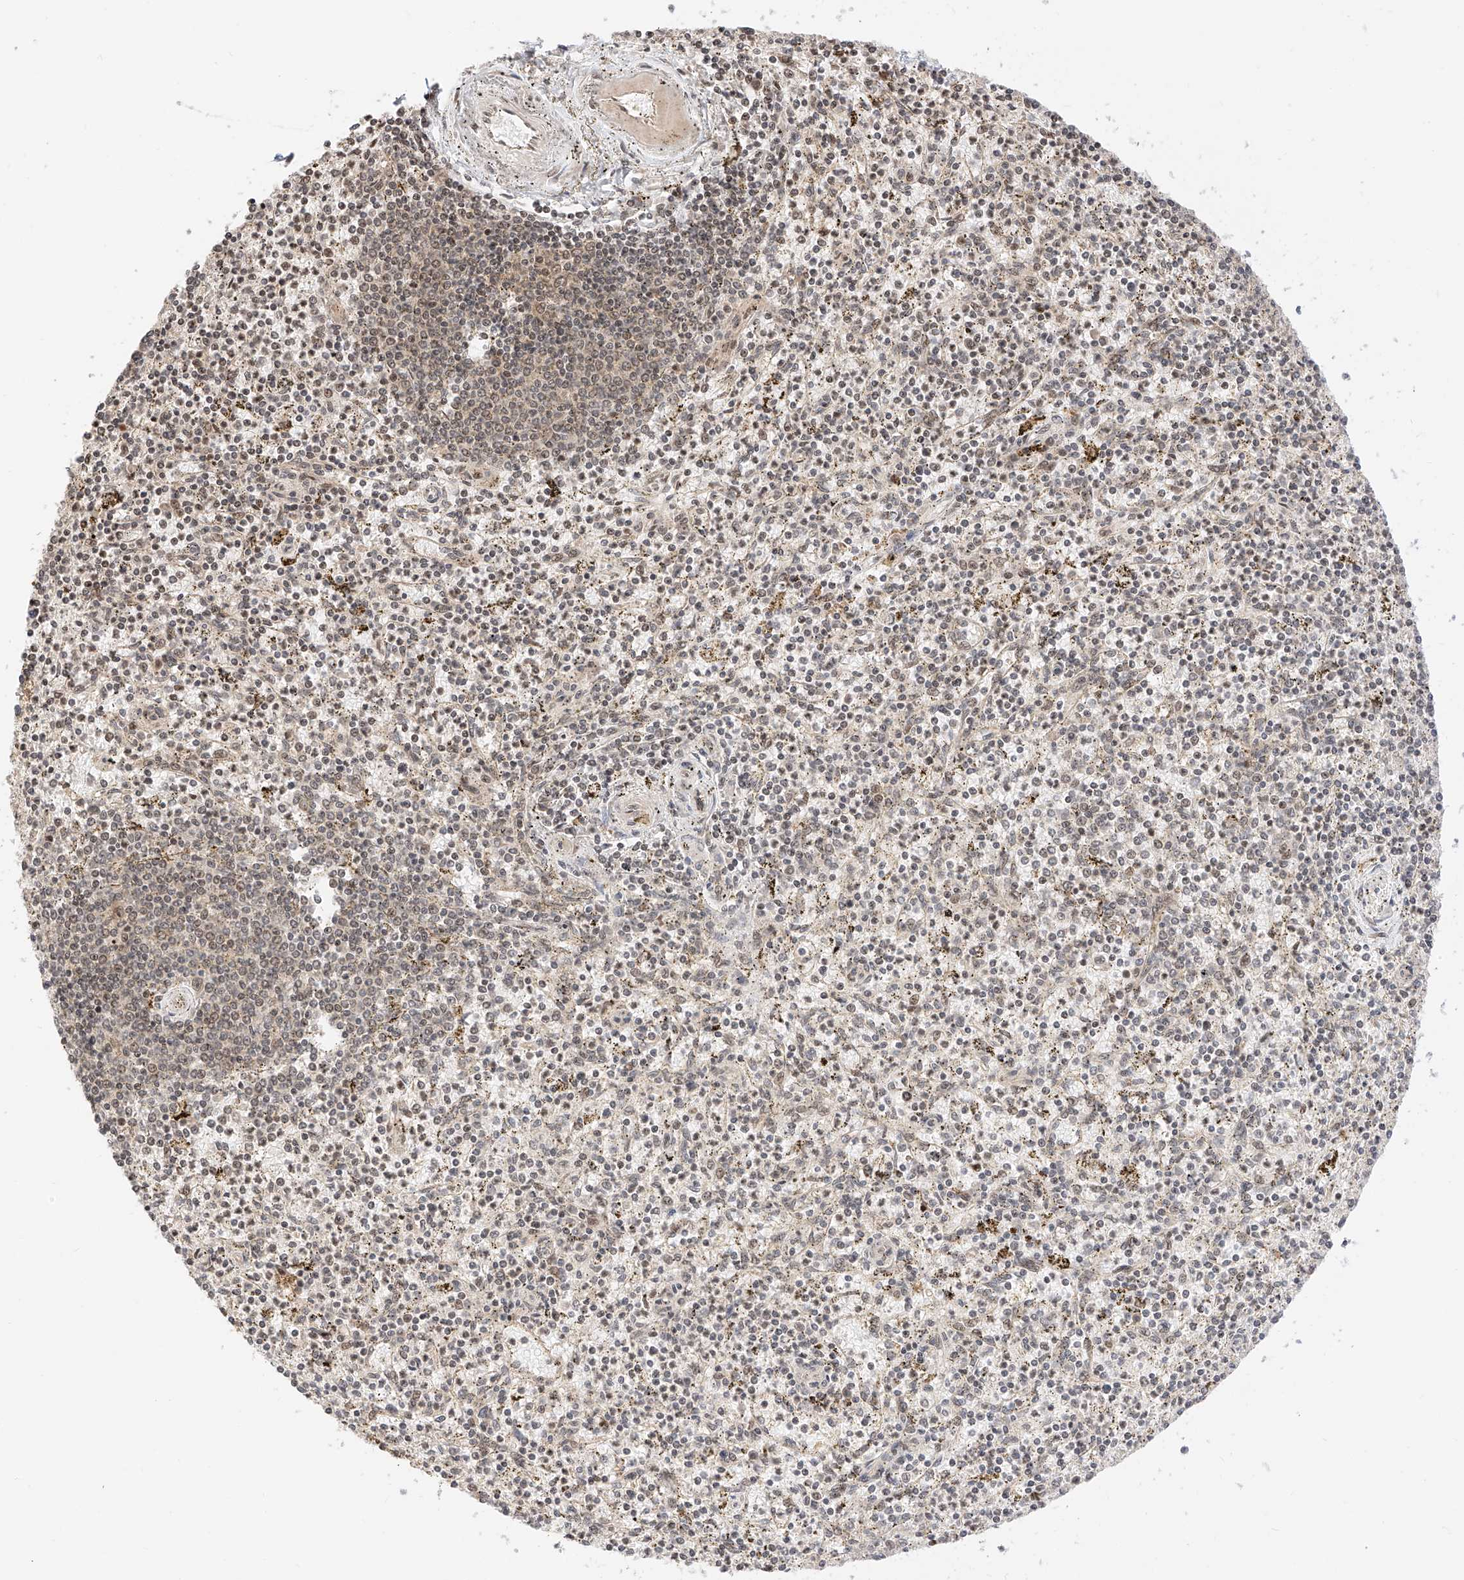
{"staining": {"intensity": "weak", "quantity": "<25%", "location": "nuclear"}, "tissue": "spleen", "cell_type": "Cells in red pulp", "image_type": "normal", "snomed": [{"axis": "morphology", "description": "Normal tissue, NOS"}, {"axis": "topography", "description": "Spleen"}], "caption": "High magnification brightfield microscopy of normal spleen stained with DAB (brown) and counterstained with hematoxylin (blue): cells in red pulp show no significant staining. (Brightfield microscopy of DAB IHC at high magnification).", "gene": "EIF4H", "patient": {"sex": "male", "age": 72}}